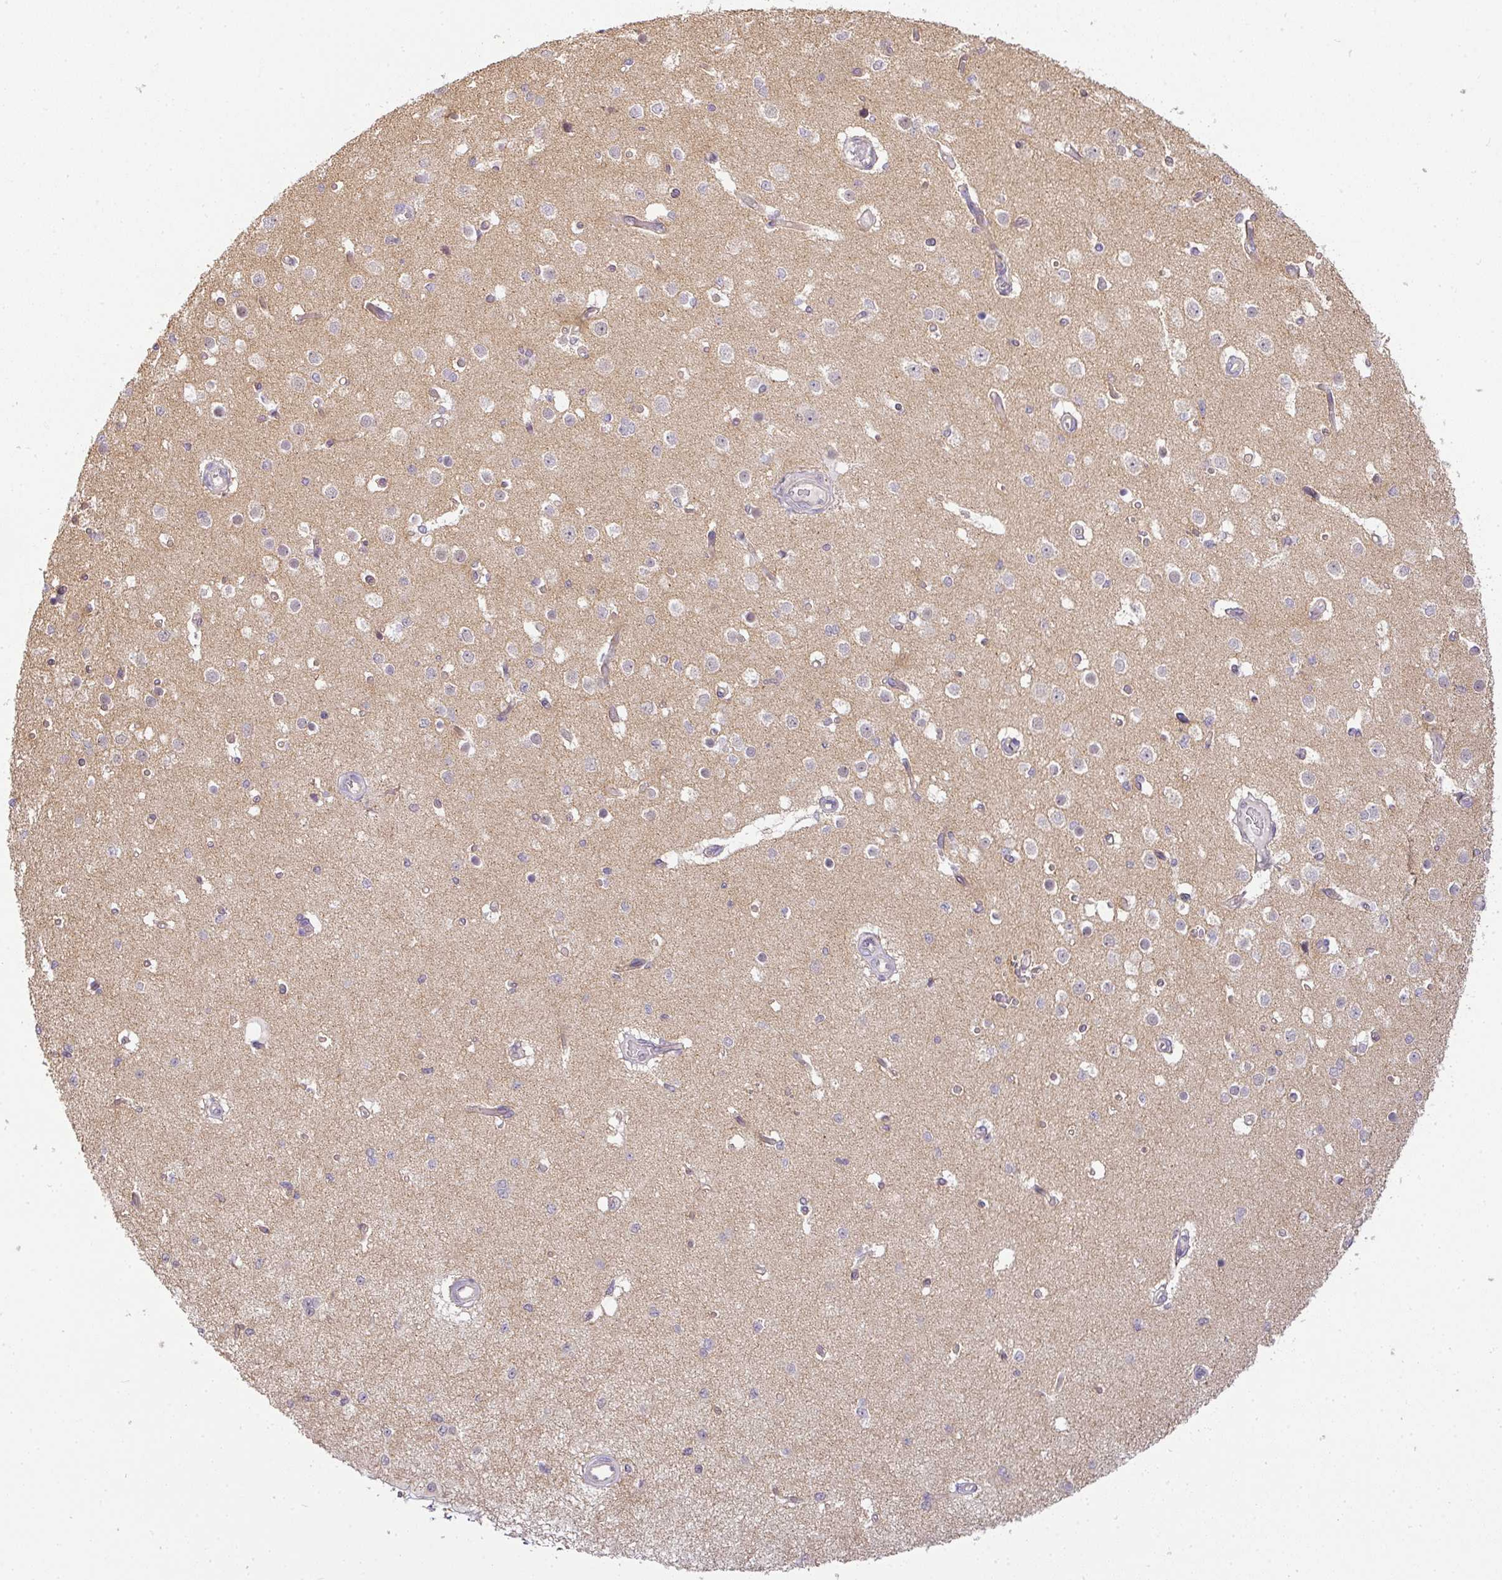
{"staining": {"intensity": "negative", "quantity": "none", "location": "none"}, "tissue": "cerebral cortex", "cell_type": "Endothelial cells", "image_type": "normal", "snomed": [{"axis": "morphology", "description": "Normal tissue, NOS"}, {"axis": "morphology", "description": "Inflammation, NOS"}, {"axis": "topography", "description": "Cerebral cortex"}], "caption": "High power microscopy histopathology image of an immunohistochemistry image of unremarkable cerebral cortex, revealing no significant positivity in endothelial cells. (Brightfield microscopy of DAB (3,3'-diaminobenzidine) immunohistochemistry (IHC) at high magnification).", "gene": "MYOM2", "patient": {"sex": "male", "age": 6}}